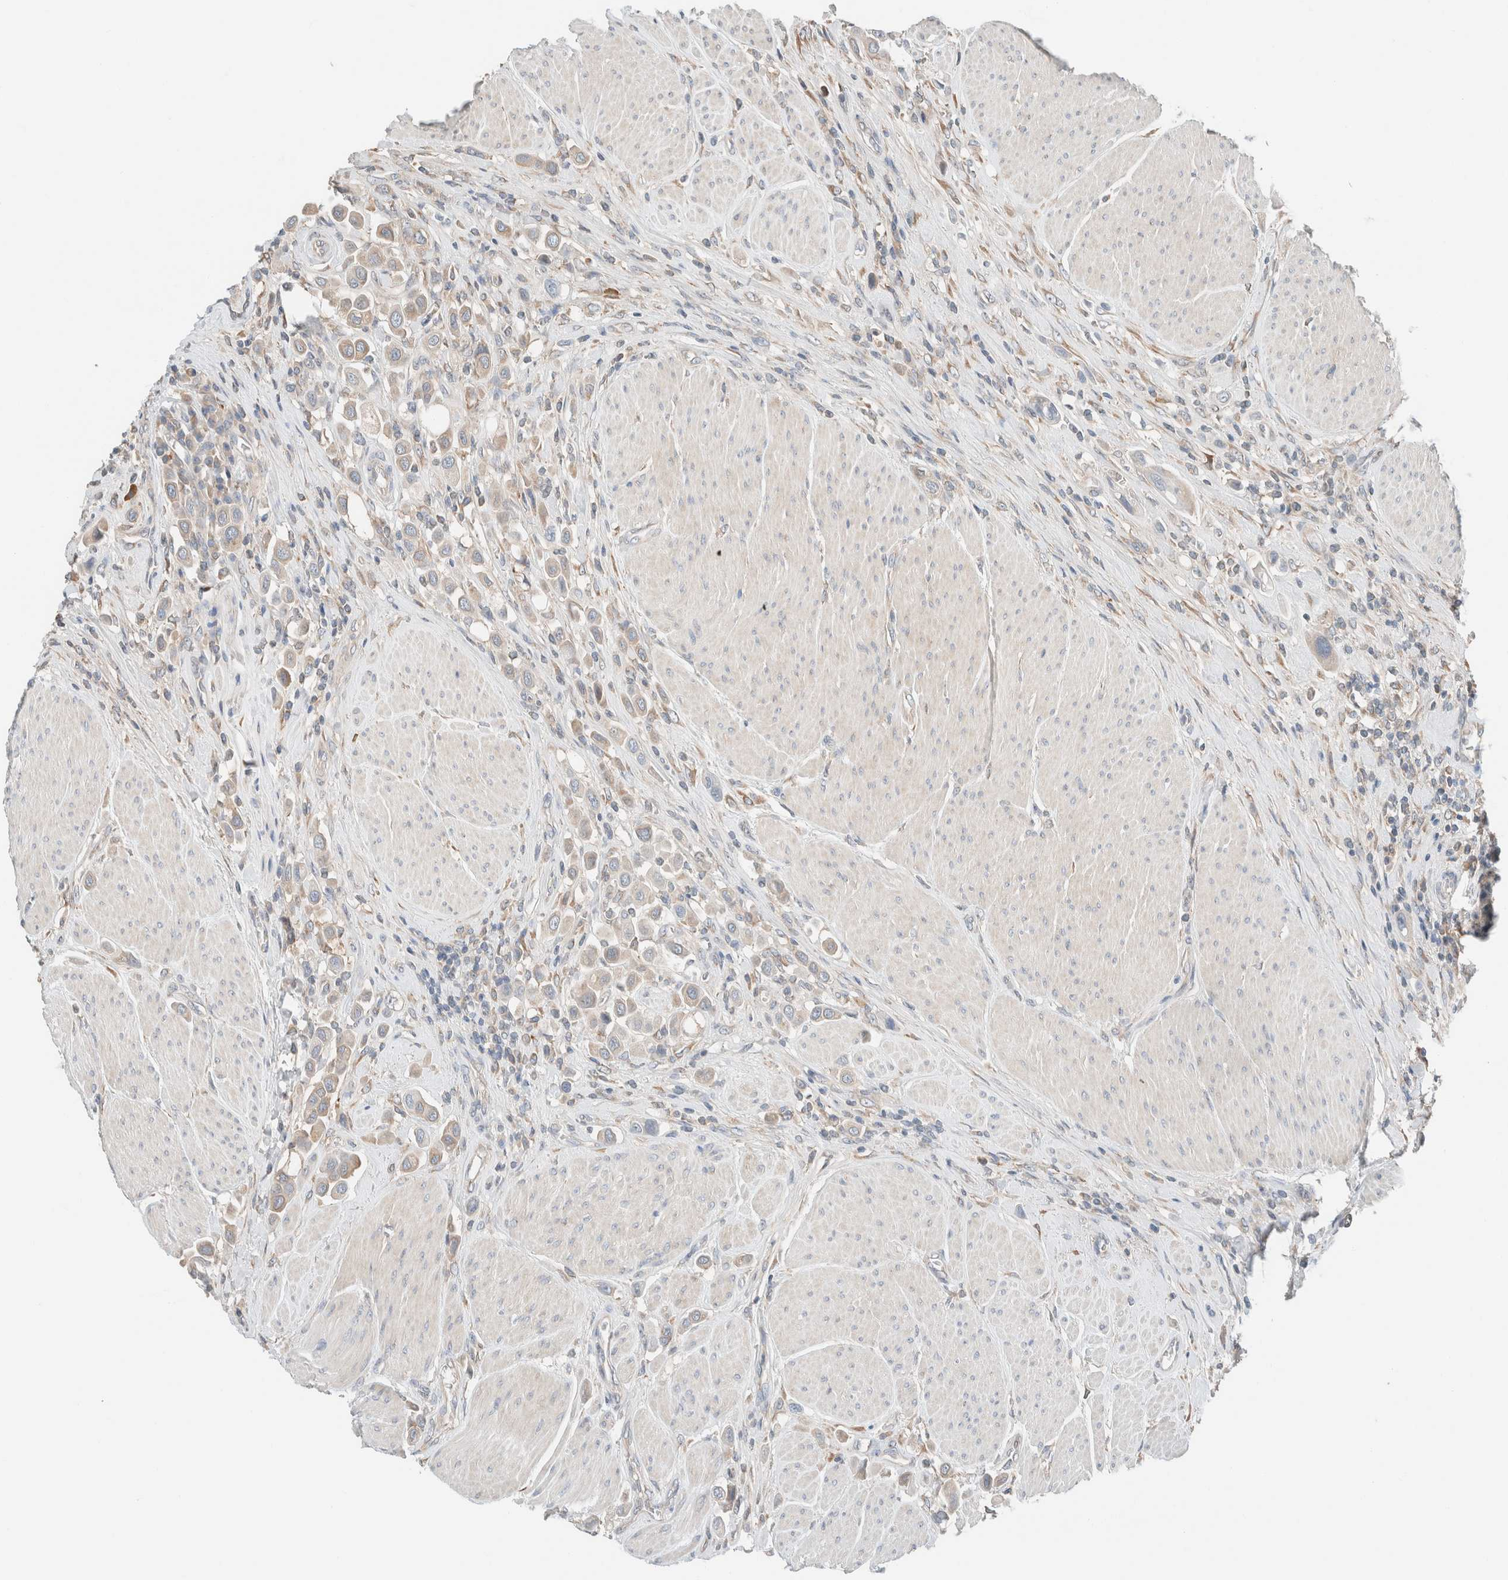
{"staining": {"intensity": "negative", "quantity": "none", "location": "none"}, "tissue": "urothelial cancer", "cell_type": "Tumor cells", "image_type": "cancer", "snomed": [{"axis": "morphology", "description": "Urothelial carcinoma, High grade"}, {"axis": "topography", "description": "Urinary bladder"}], "caption": "DAB immunohistochemical staining of urothelial cancer displays no significant positivity in tumor cells.", "gene": "PCM1", "patient": {"sex": "male", "age": 50}}